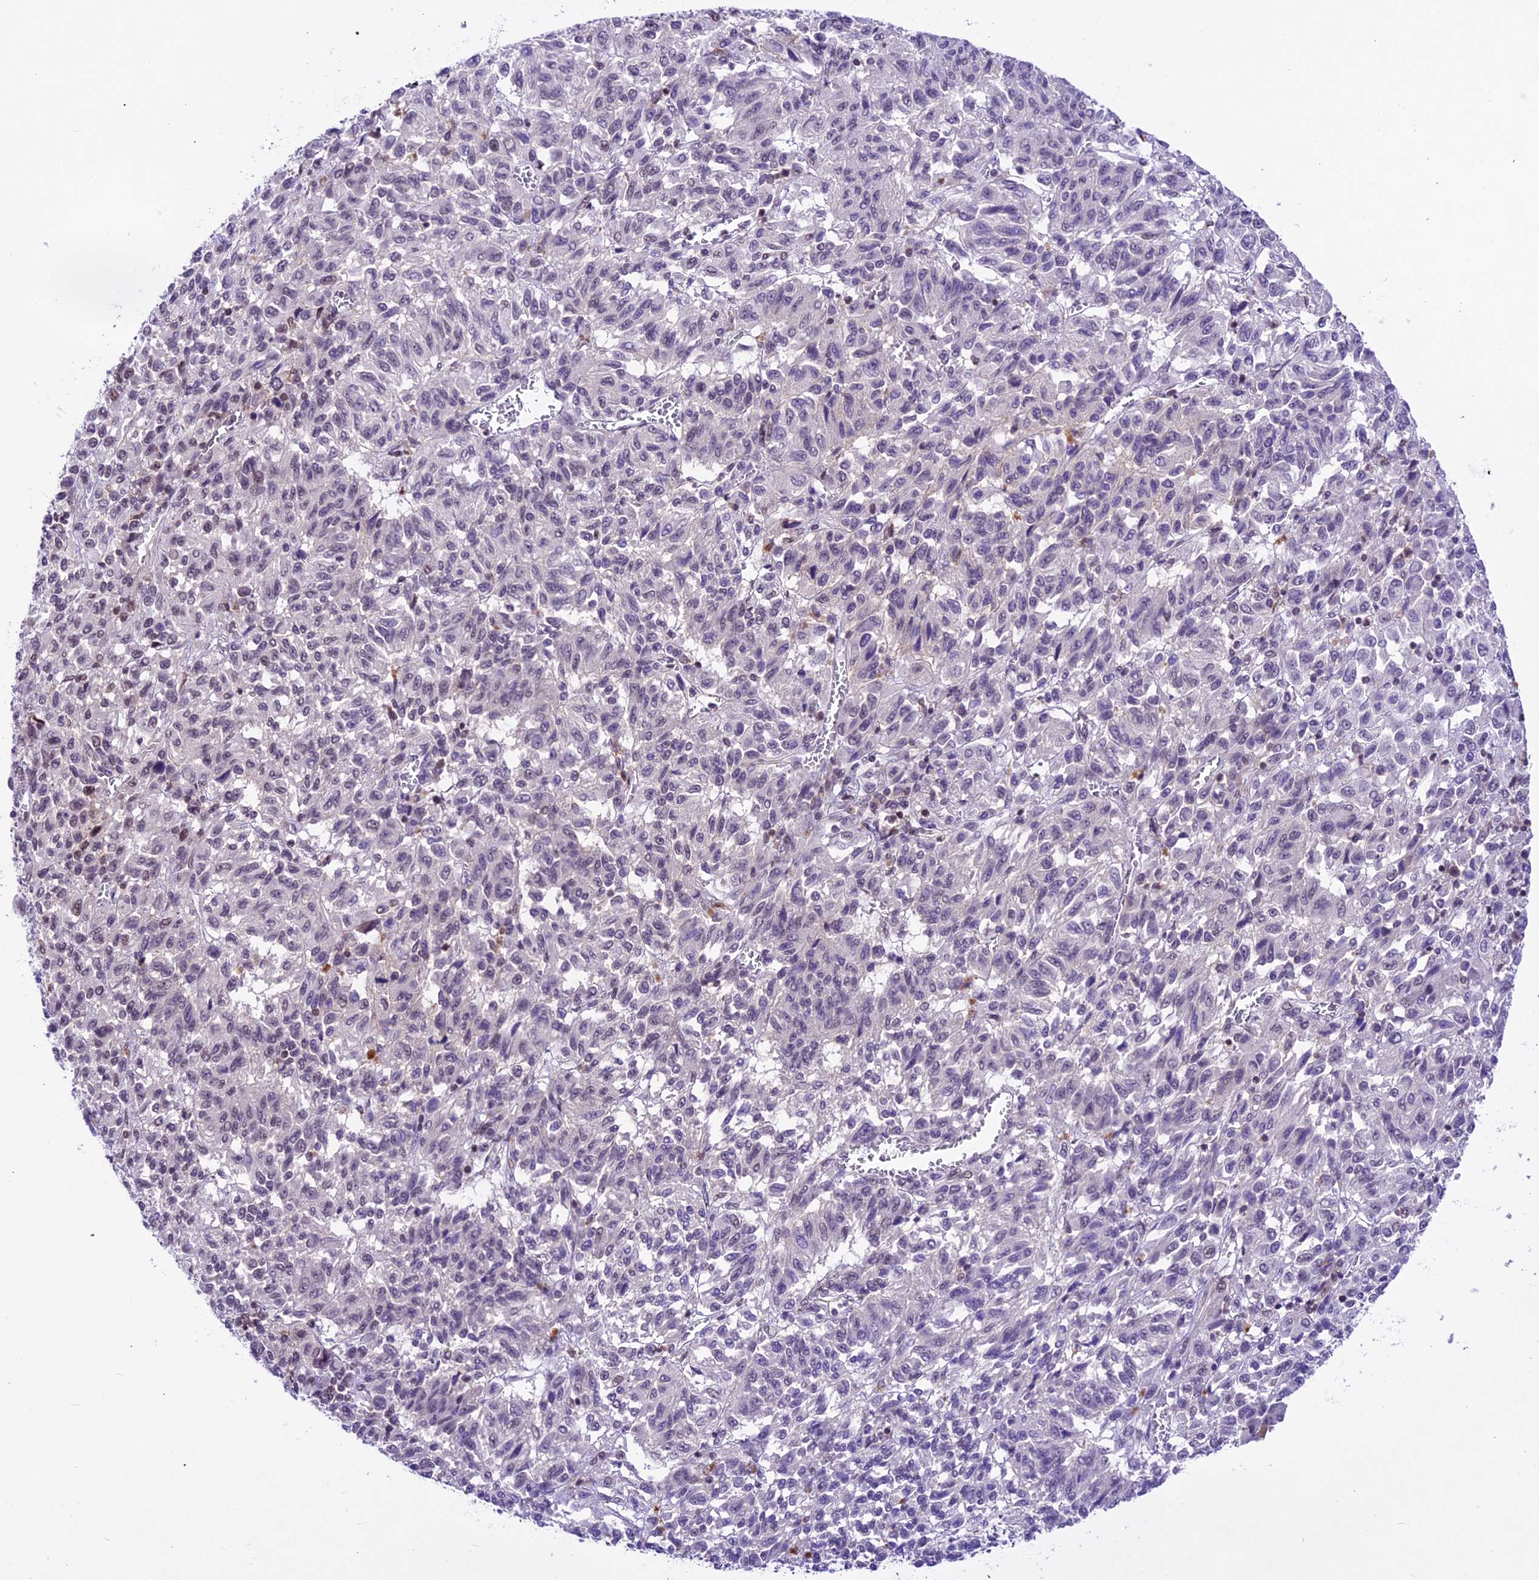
{"staining": {"intensity": "negative", "quantity": "none", "location": "none"}, "tissue": "melanoma", "cell_type": "Tumor cells", "image_type": "cancer", "snomed": [{"axis": "morphology", "description": "Malignant melanoma, Metastatic site"}, {"axis": "topography", "description": "Lung"}], "caption": "Tumor cells show no significant protein staining in malignant melanoma (metastatic site).", "gene": "SHKBP1", "patient": {"sex": "male", "age": 64}}